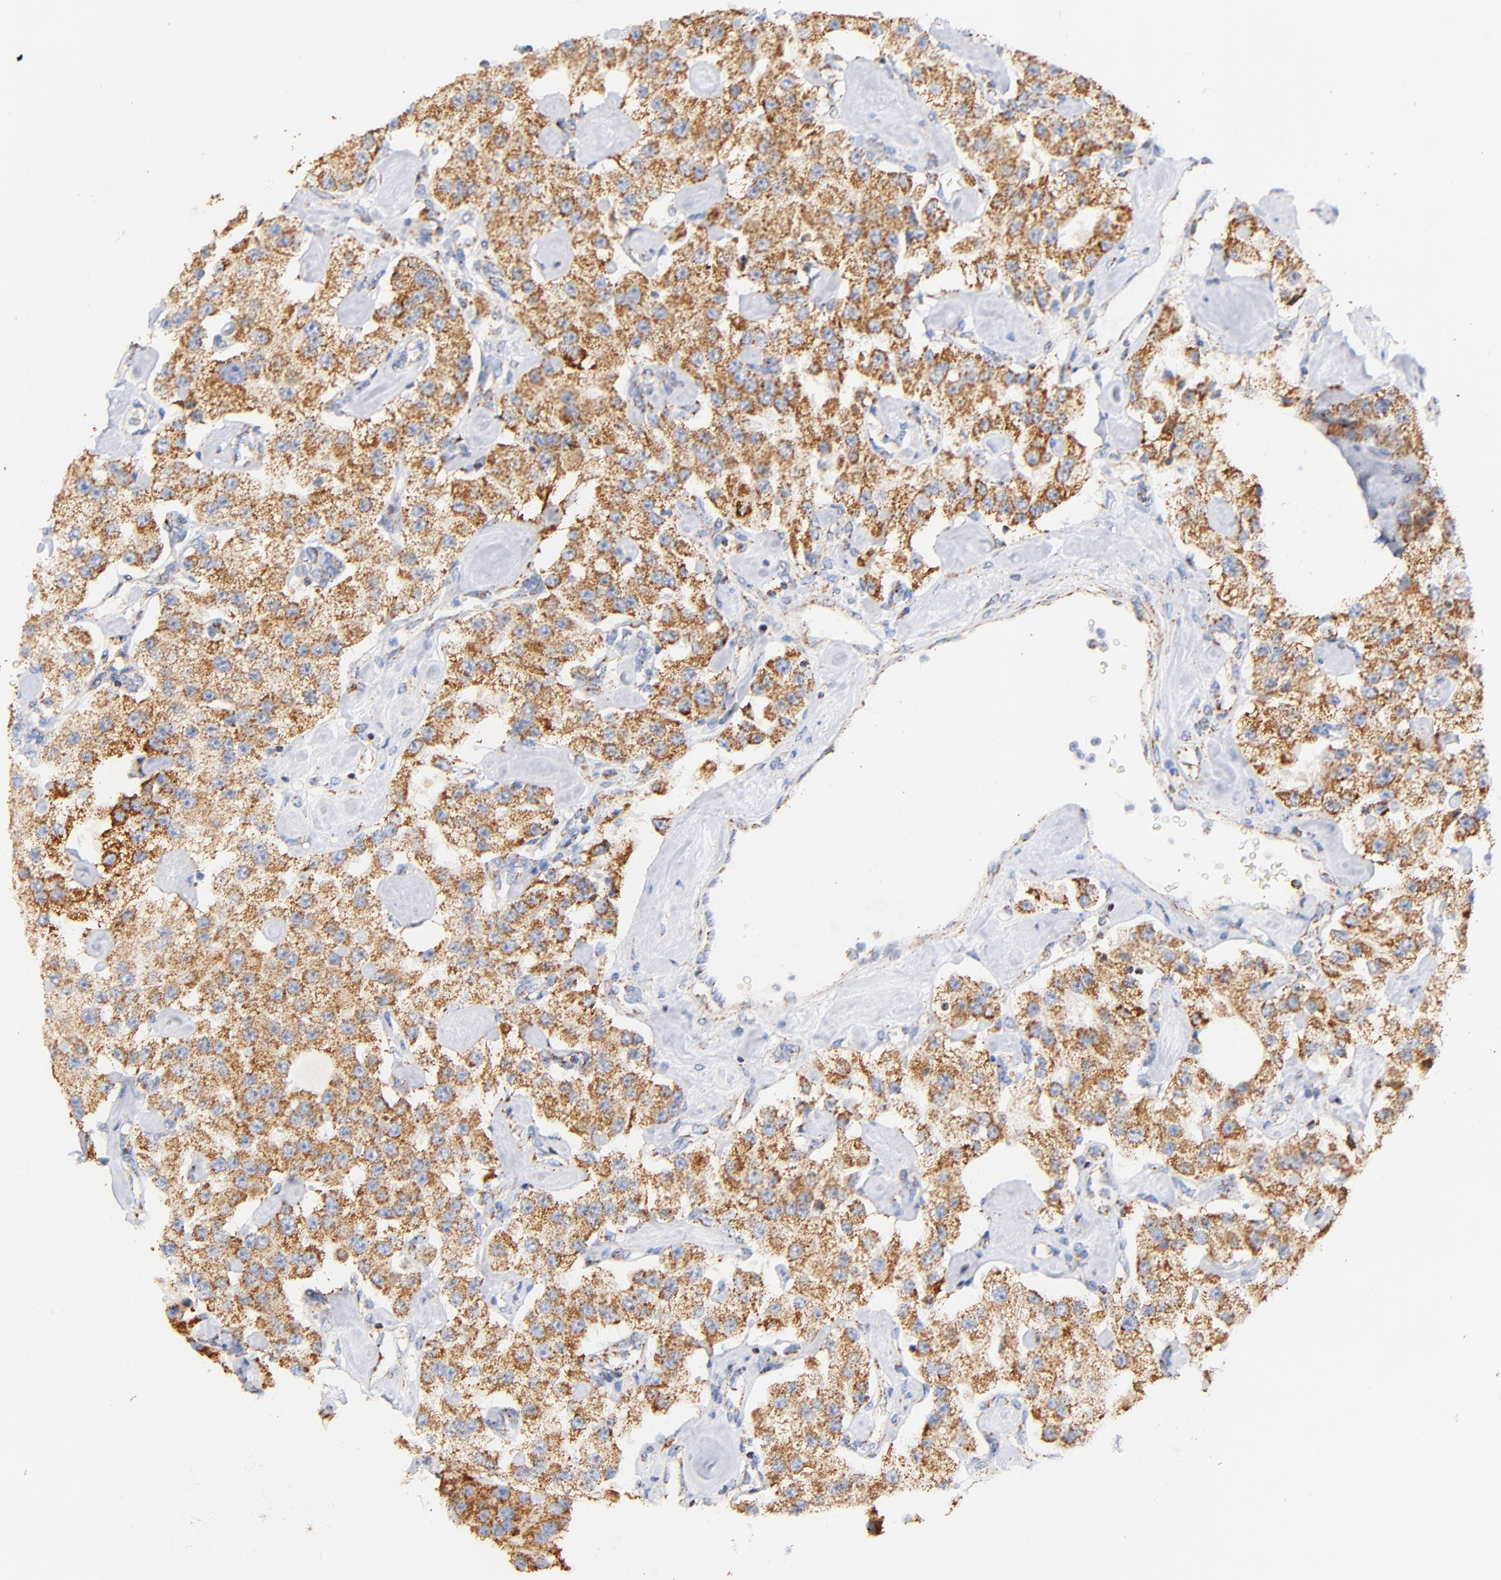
{"staining": {"intensity": "moderate", "quantity": ">75%", "location": "cytoplasmic/membranous"}, "tissue": "carcinoid", "cell_type": "Tumor cells", "image_type": "cancer", "snomed": [{"axis": "morphology", "description": "Carcinoid, malignant, NOS"}, {"axis": "topography", "description": "Pancreas"}], "caption": "IHC photomicrograph of carcinoid stained for a protein (brown), which shows medium levels of moderate cytoplasmic/membranous expression in approximately >75% of tumor cells.", "gene": "ATP5F1D", "patient": {"sex": "male", "age": 41}}